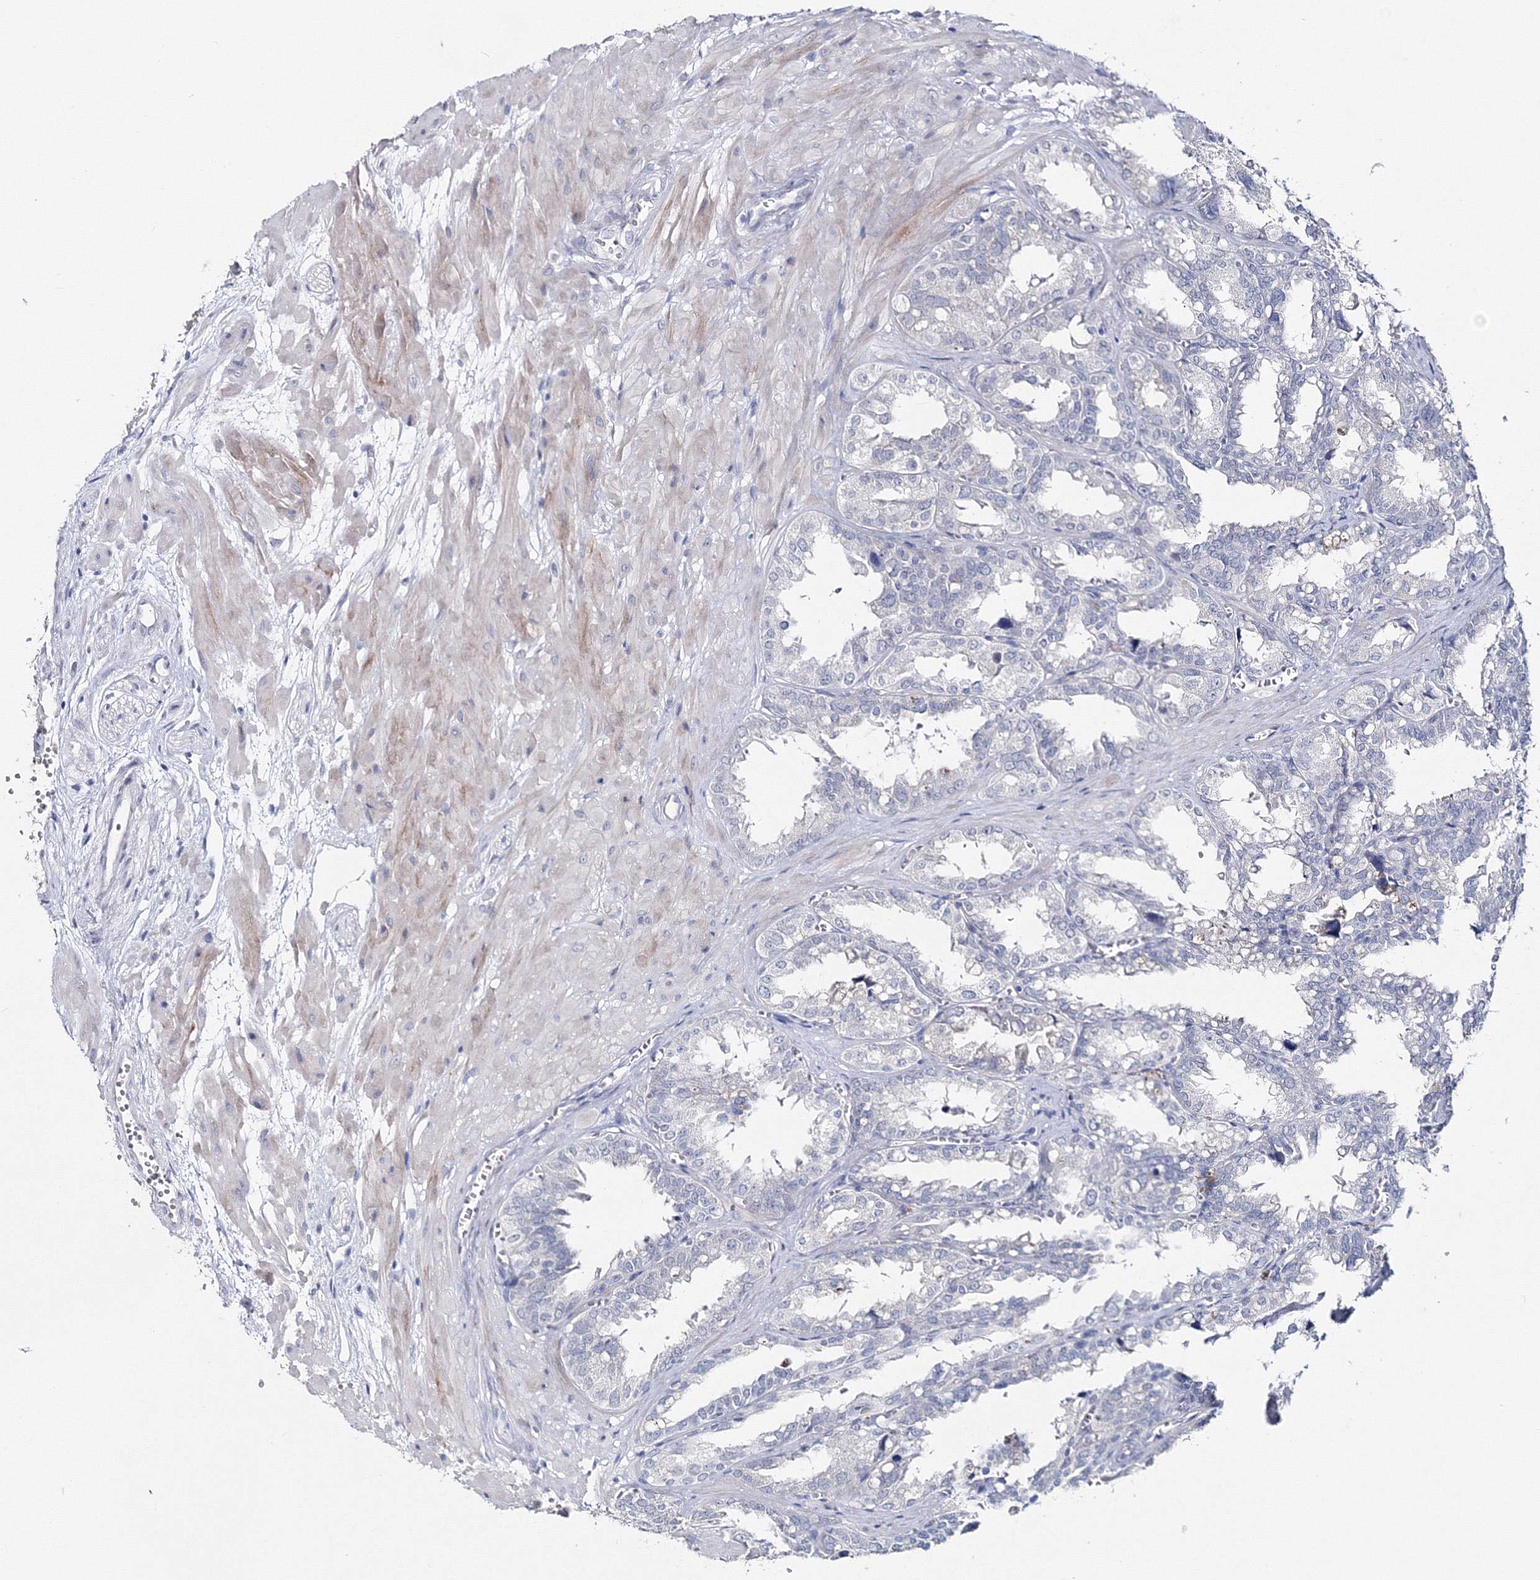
{"staining": {"intensity": "negative", "quantity": "none", "location": "none"}, "tissue": "seminal vesicle", "cell_type": "Glandular cells", "image_type": "normal", "snomed": [{"axis": "morphology", "description": "Normal tissue, NOS"}, {"axis": "topography", "description": "Prostate"}, {"axis": "topography", "description": "Seminal veicle"}], "caption": "A micrograph of human seminal vesicle is negative for staining in glandular cells.", "gene": "GCKR", "patient": {"sex": "male", "age": 51}}